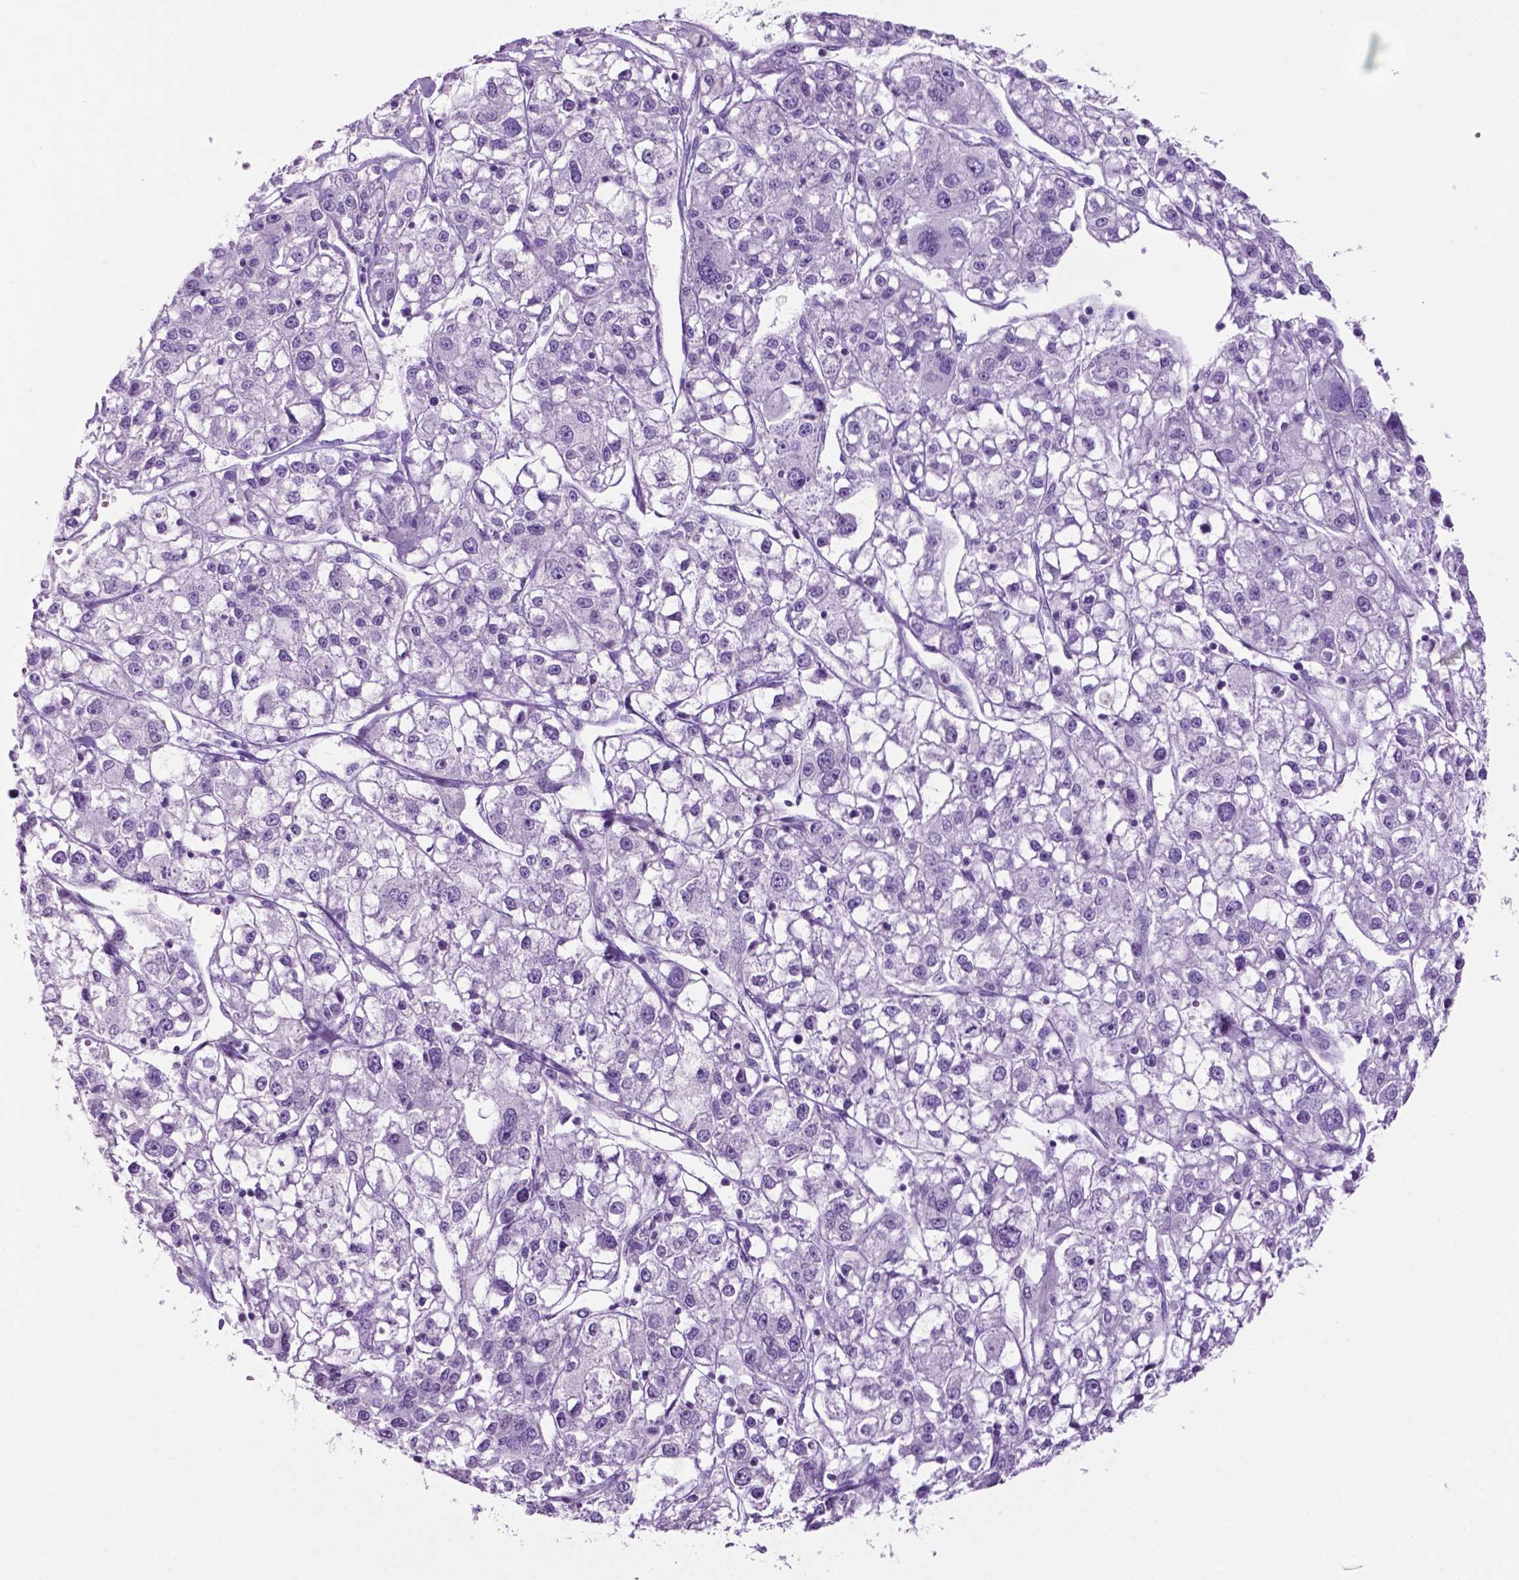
{"staining": {"intensity": "negative", "quantity": "none", "location": "none"}, "tissue": "liver cancer", "cell_type": "Tumor cells", "image_type": "cancer", "snomed": [{"axis": "morphology", "description": "Carcinoma, Hepatocellular, NOS"}, {"axis": "topography", "description": "Liver"}], "caption": "Tumor cells are negative for protein expression in human liver hepatocellular carcinoma.", "gene": "PHGR1", "patient": {"sex": "male", "age": 56}}